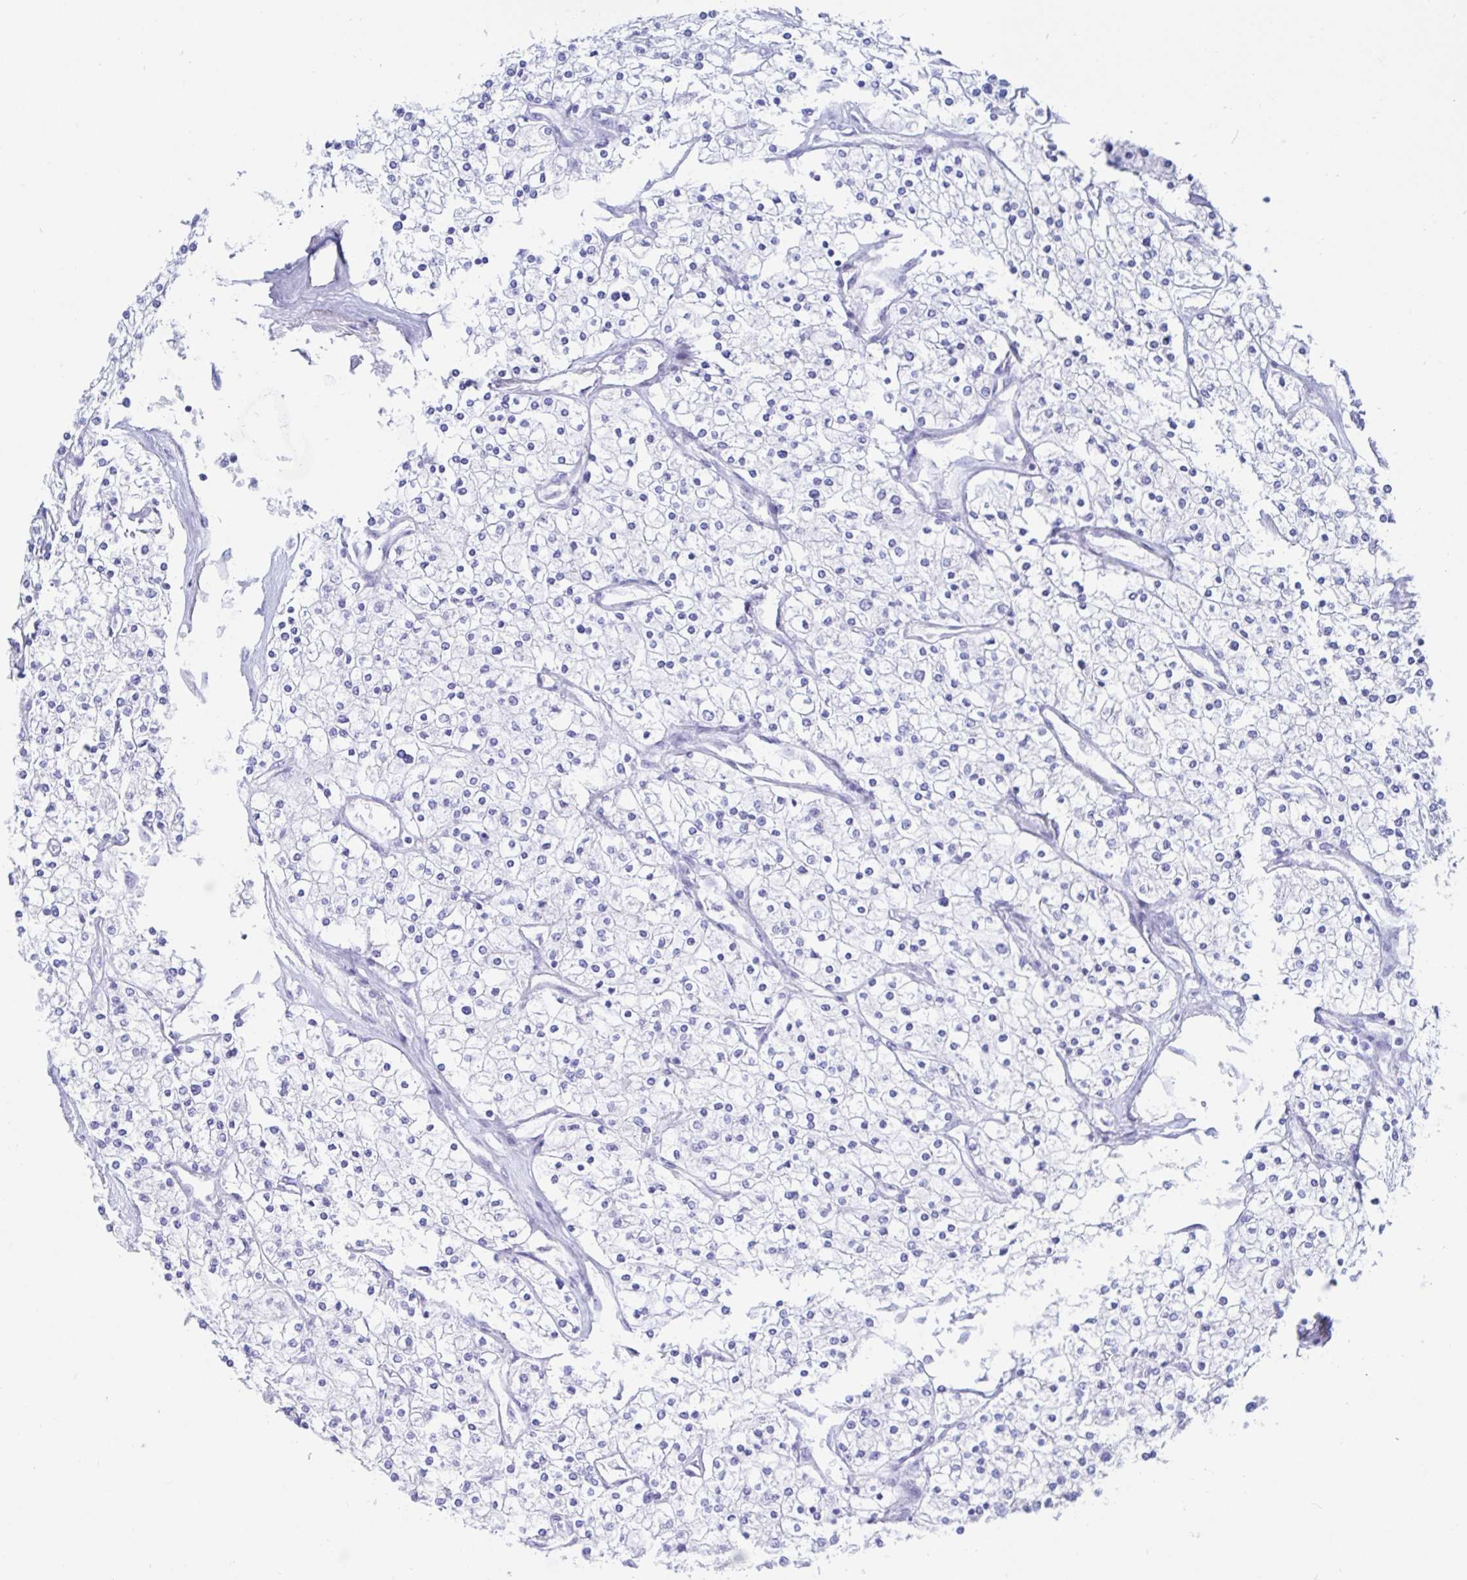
{"staining": {"intensity": "negative", "quantity": "none", "location": "none"}, "tissue": "renal cancer", "cell_type": "Tumor cells", "image_type": "cancer", "snomed": [{"axis": "morphology", "description": "Adenocarcinoma, NOS"}, {"axis": "topography", "description": "Kidney"}], "caption": "A high-resolution histopathology image shows IHC staining of adenocarcinoma (renal), which demonstrates no significant staining in tumor cells. (DAB immunohistochemistry (IHC), high magnification).", "gene": "KCNH6", "patient": {"sex": "male", "age": 80}}